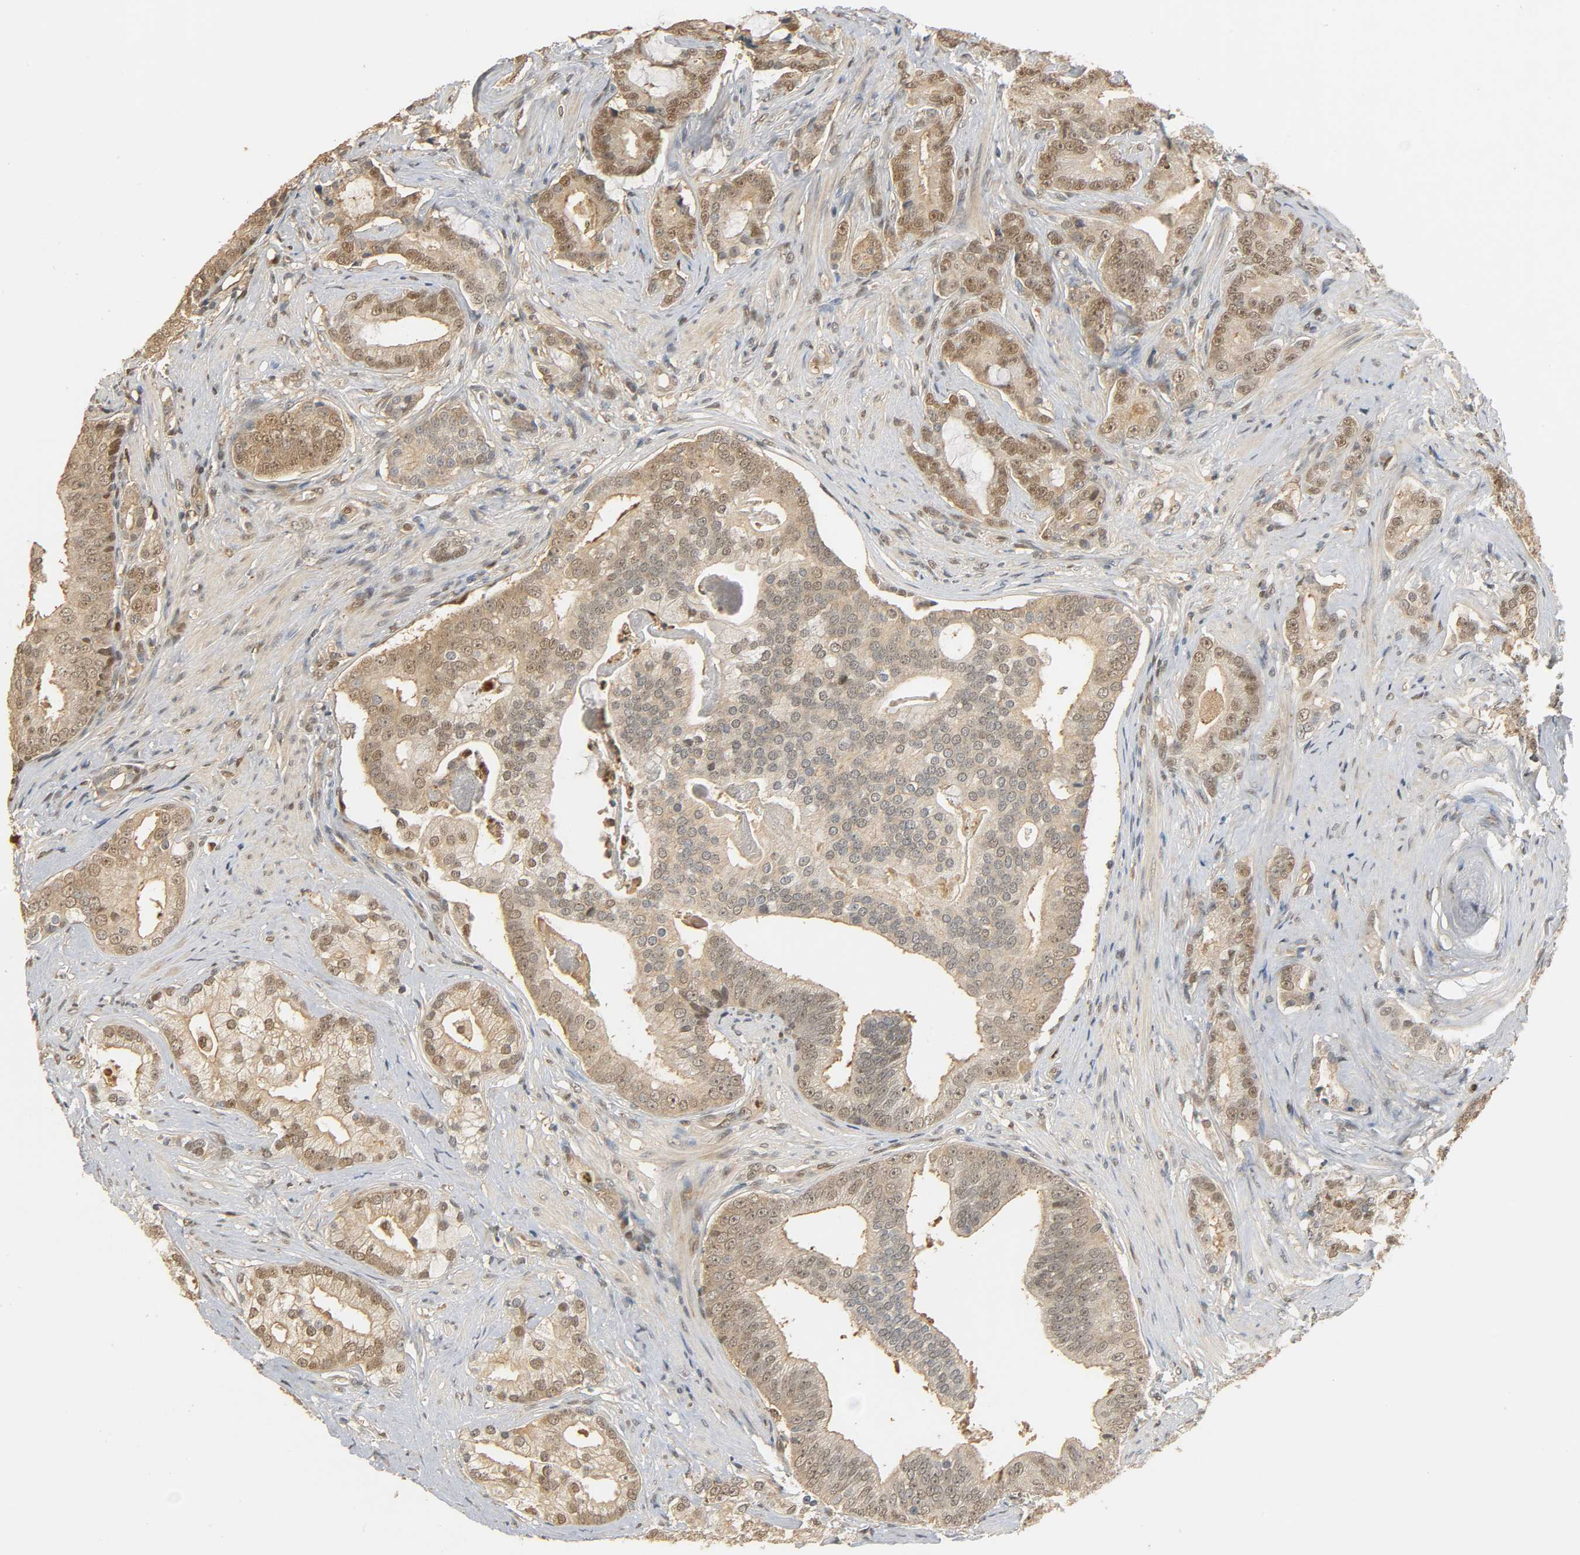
{"staining": {"intensity": "weak", "quantity": ">75%", "location": "cytoplasmic/membranous,nuclear"}, "tissue": "prostate cancer", "cell_type": "Tumor cells", "image_type": "cancer", "snomed": [{"axis": "morphology", "description": "Adenocarcinoma, Low grade"}, {"axis": "topography", "description": "Prostate"}], "caption": "Protein staining of adenocarcinoma (low-grade) (prostate) tissue displays weak cytoplasmic/membranous and nuclear staining in approximately >75% of tumor cells. (DAB (3,3'-diaminobenzidine) IHC with brightfield microscopy, high magnification).", "gene": "ZFPM2", "patient": {"sex": "male", "age": 58}}